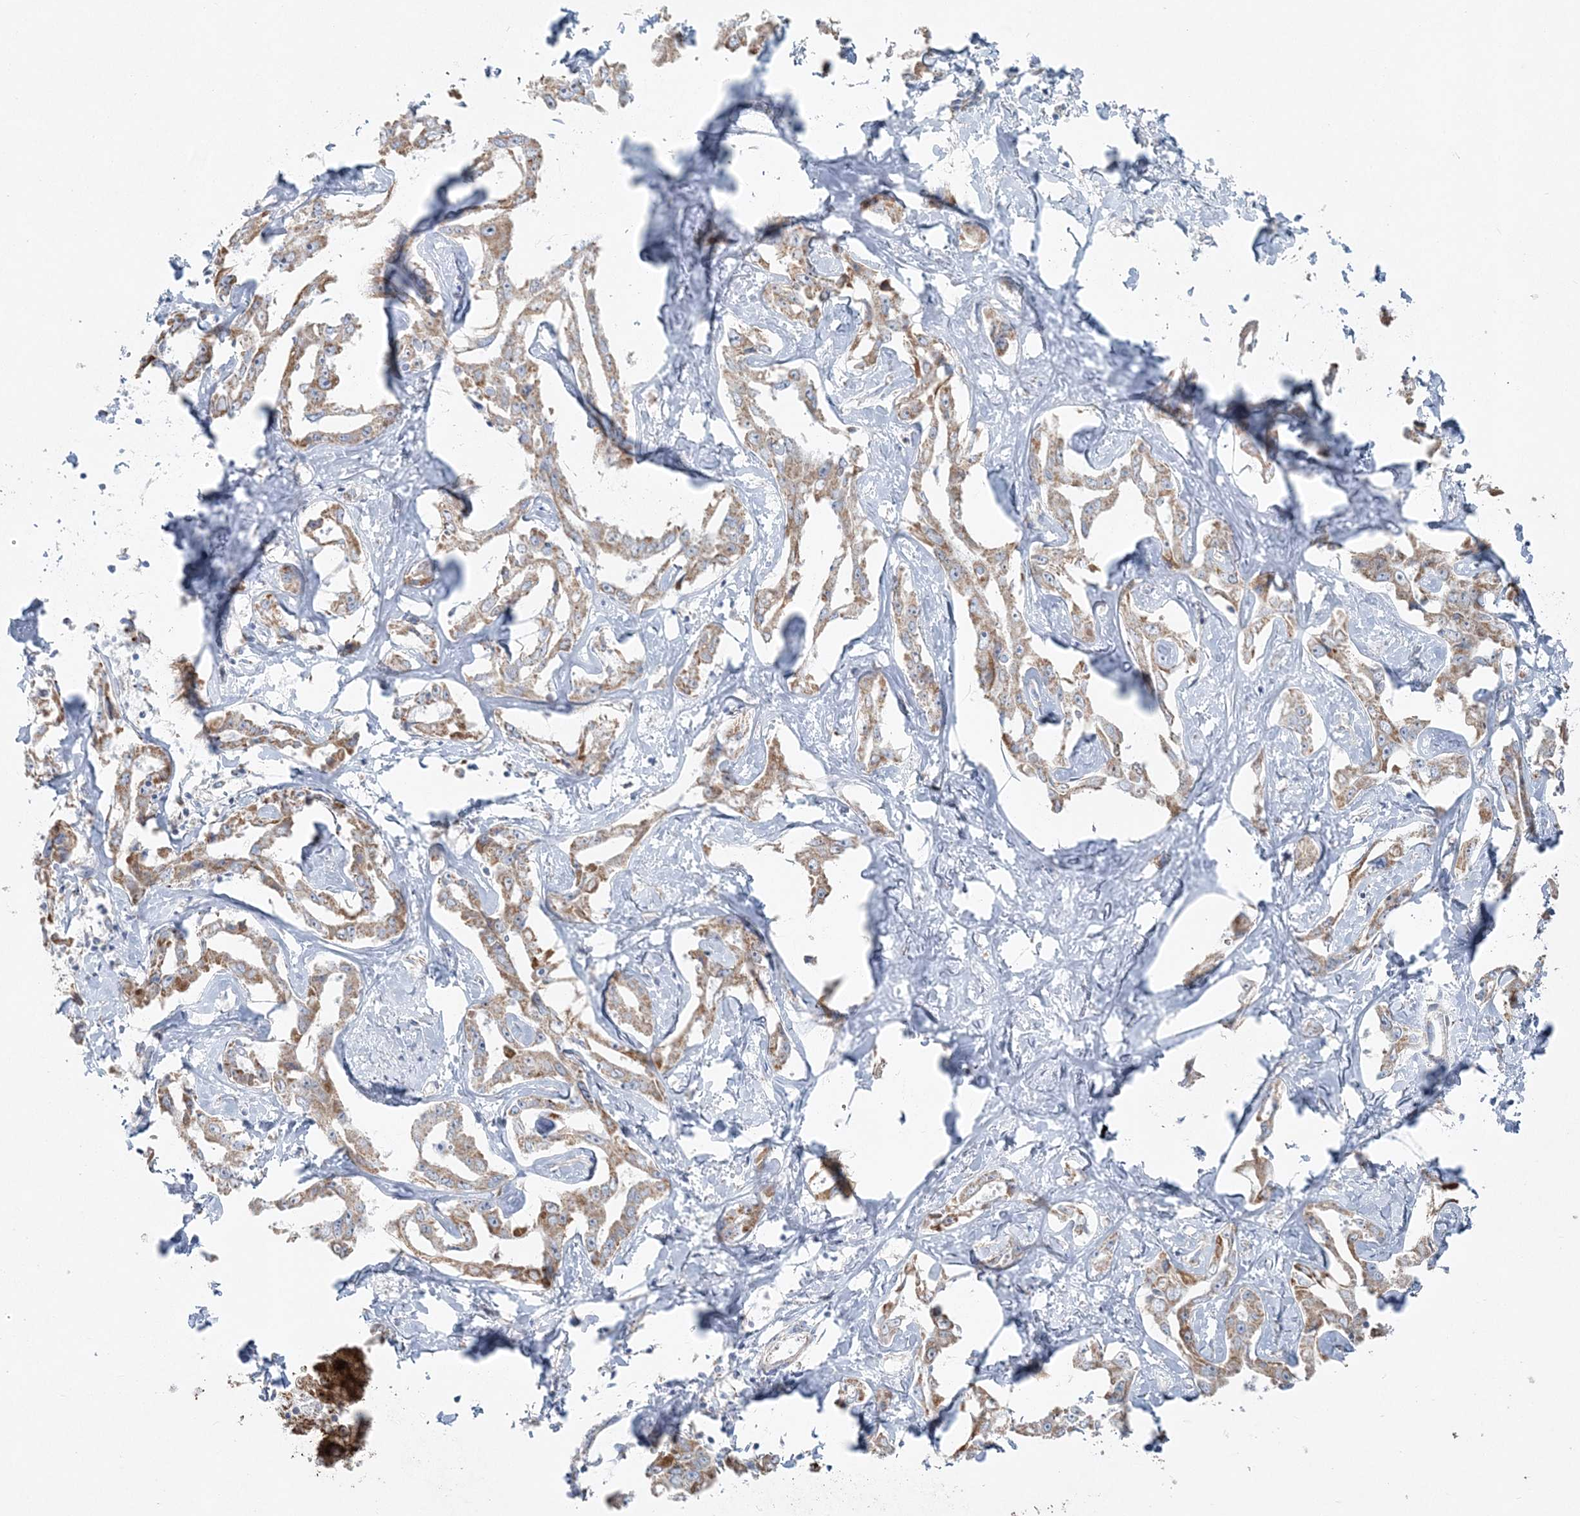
{"staining": {"intensity": "moderate", "quantity": ">75%", "location": "cytoplasmic/membranous"}, "tissue": "liver cancer", "cell_type": "Tumor cells", "image_type": "cancer", "snomed": [{"axis": "morphology", "description": "Cholangiocarcinoma"}, {"axis": "topography", "description": "Liver"}], "caption": "Protein expression analysis of cholangiocarcinoma (liver) reveals moderate cytoplasmic/membranous staining in about >75% of tumor cells. Ihc stains the protein in brown and the nuclei are stained blue.", "gene": "PCCB", "patient": {"sex": "male", "age": 59}}